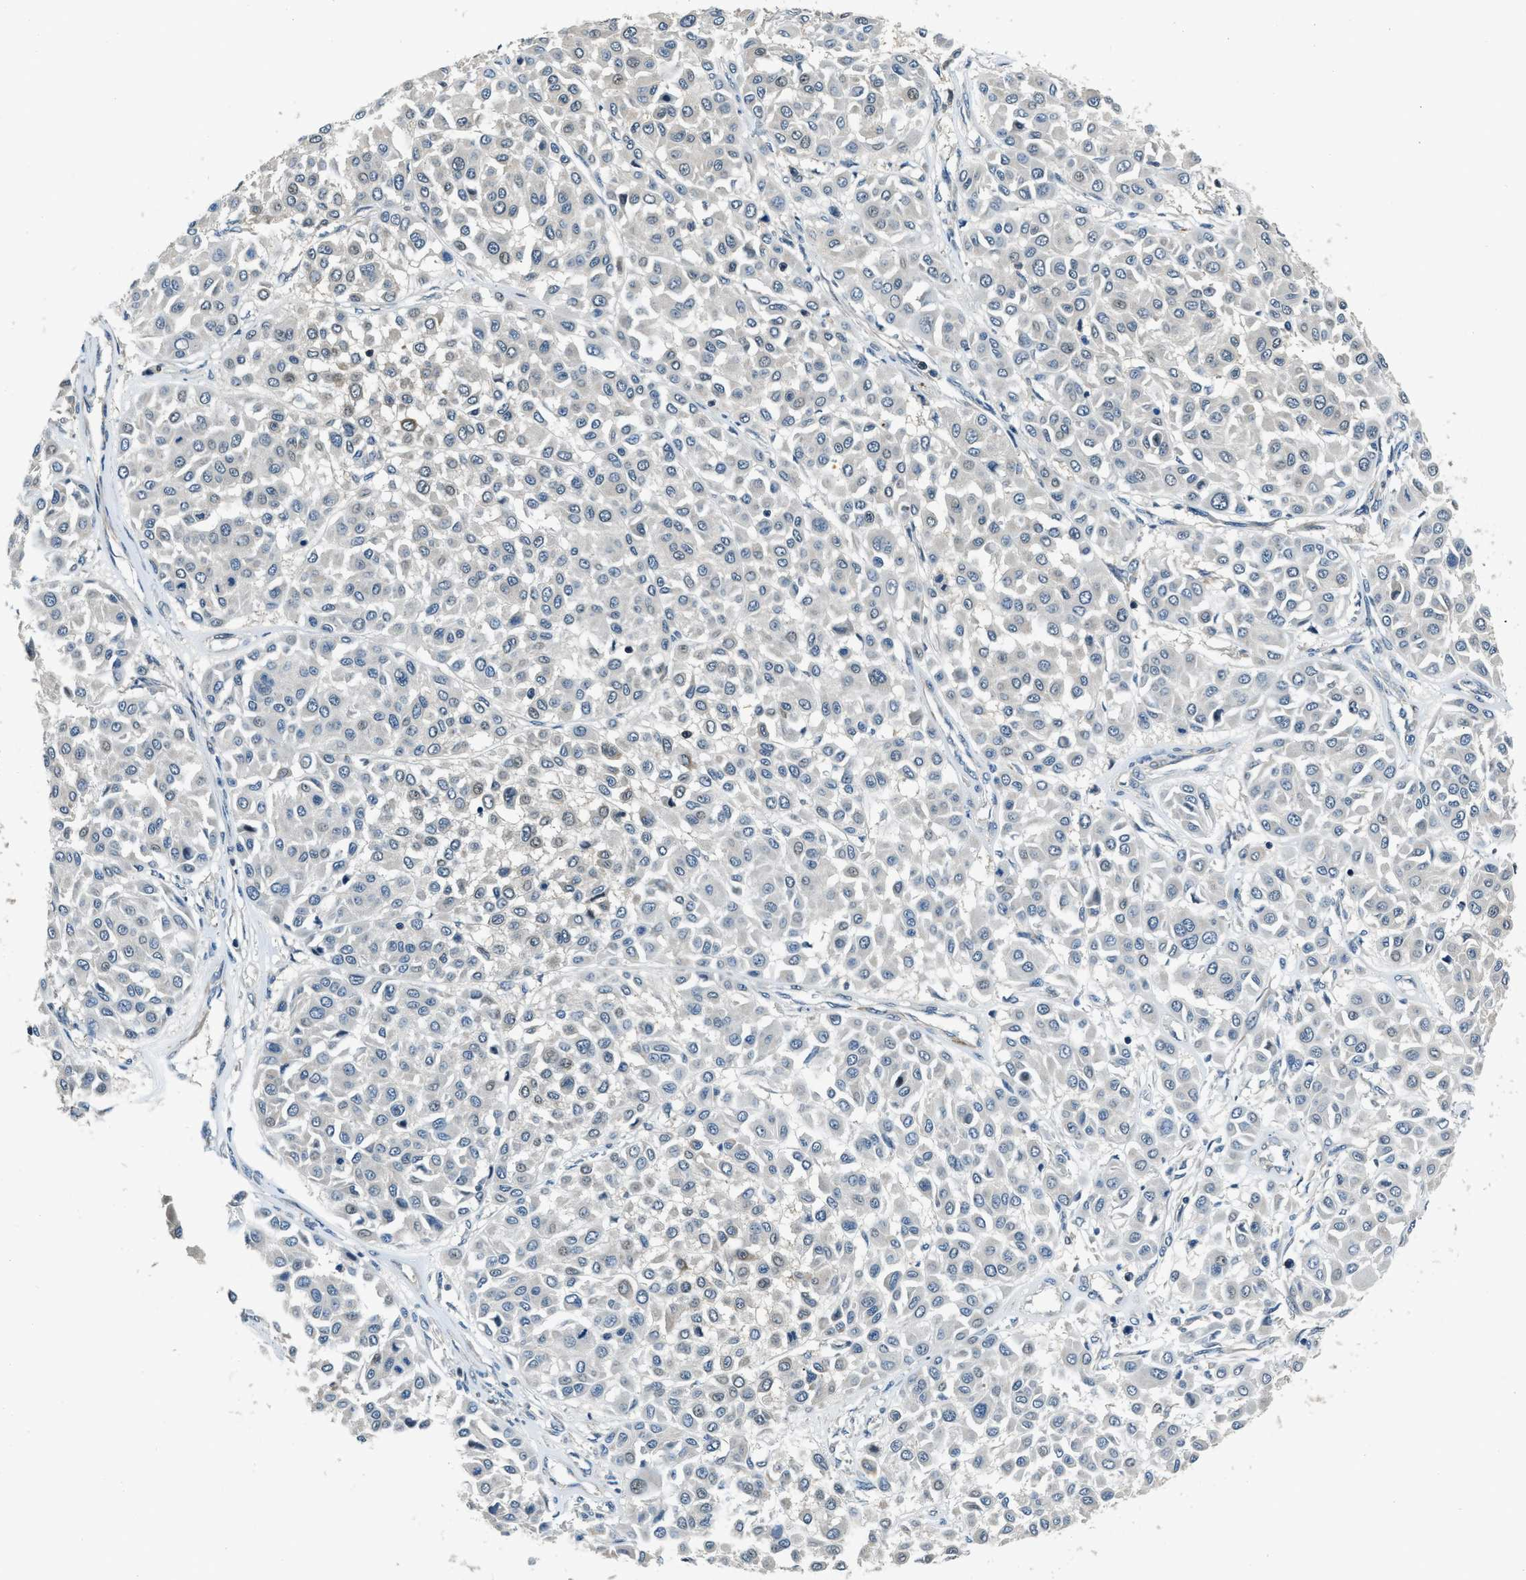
{"staining": {"intensity": "negative", "quantity": "none", "location": "none"}, "tissue": "melanoma", "cell_type": "Tumor cells", "image_type": "cancer", "snomed": [{"axis": "morphology", "description": "Malignant melanoma, Metastatic site"}, {"axis": "topography", "description": "Soft tissue"}], "caption": "IHC of human malignant melanoma (metastatic site) shows no positivity in tumor cells.", "gene": "NUDCD3", "patient": {"sex": "male", "age": 41}}